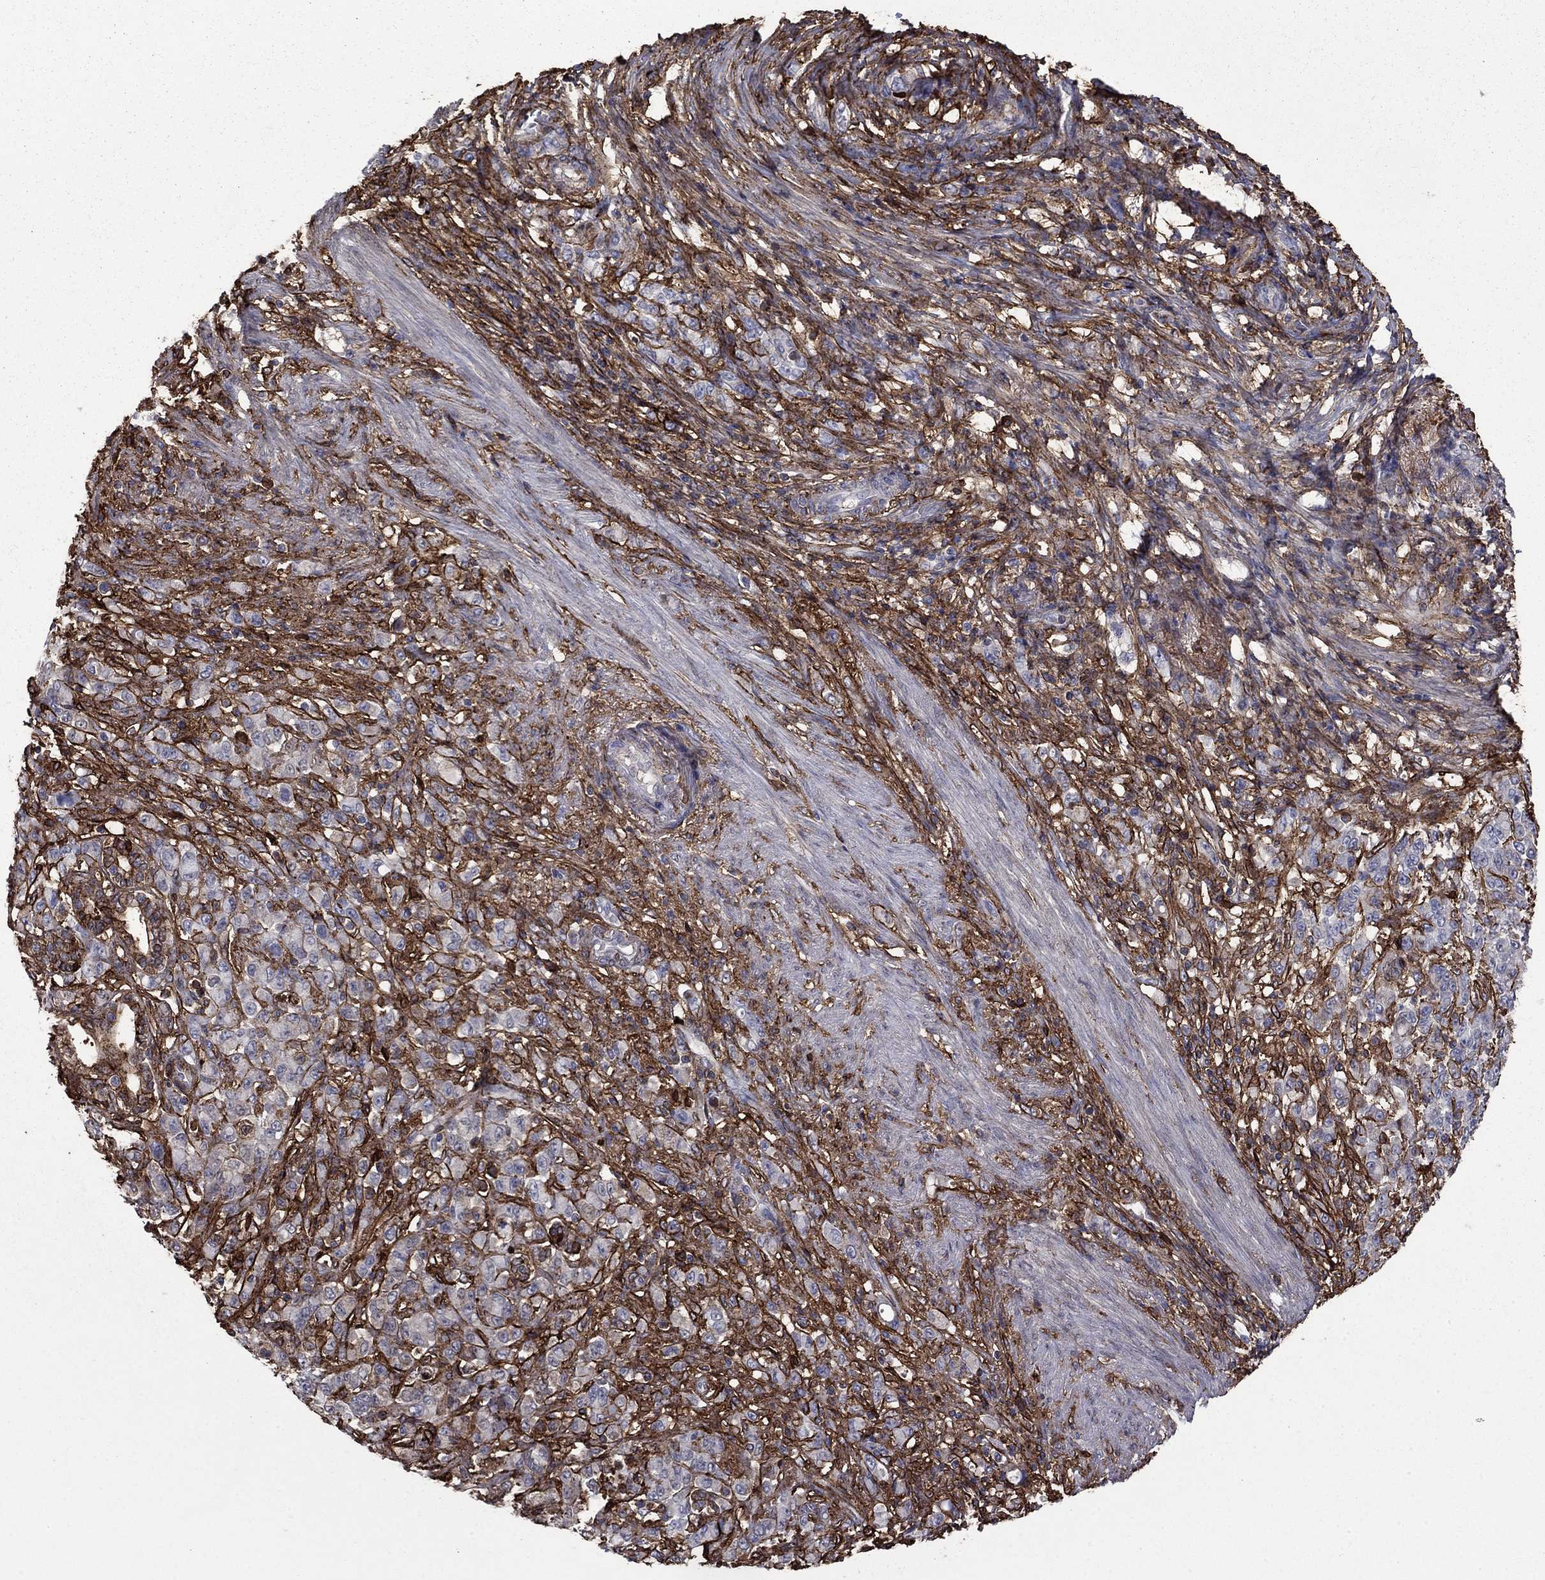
{"staining": {"intensity": "strong", "quantity": "<25%", "location": "cytoplasmic/membranous"}, "tissue": "stomach cancer", "cell_type": "Tumor cells", "image_type": "cancer", "snomed": [{"axis": "morphology", "description": "Normal tissue, NOS"}, {"axis": "morphology", "description": "Adenocarcinoma, NOS"}, {"axis": "topography", "description": "Stomach"}], "caption": "High-magnification brightfield microscopy of stomach adenocarcinoma stained with DAB (brown) and counterstained with hematoxylin (blue). tumor cells exhibit strong cytoplasmic/membranous positivity is appreciated in about<25% of cells. The staining was performed using DAB, with brown indicating positive protein expression. Nuclei are stained blue with hematoxylin.", "gene": "PLAU", "patient": {"sex": "female", "age": 79}}